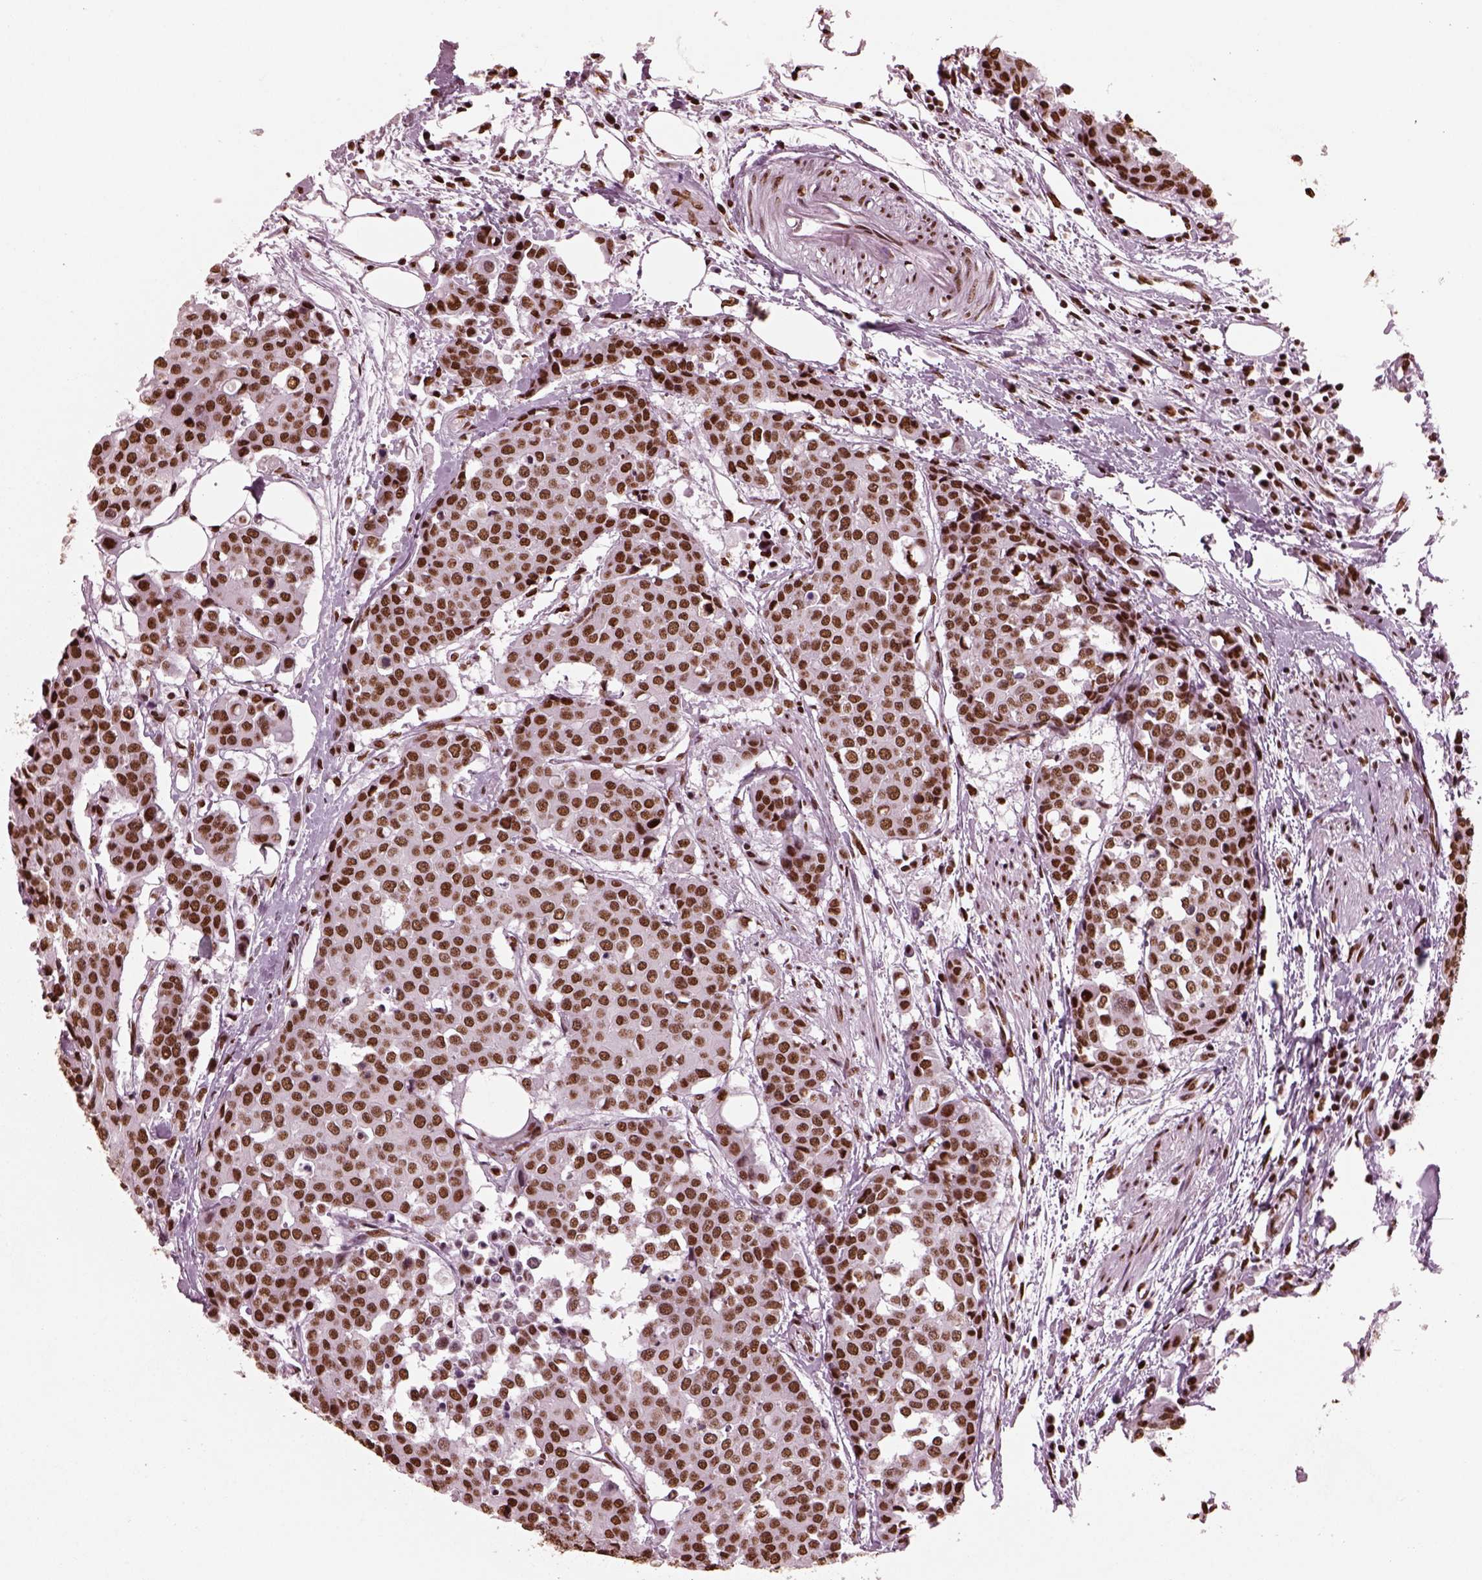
{"staining": {"intensity": "strong", "quantity": ">75%", "location": "nuclear"}, "tissue": "carcinoid", "cell_type": "Tumor cells", "image_type": "cancer", "snomed": [{"axis": "morphology", "description": "Carcinoid, malignant, NOS"}, {"axis": "topography", "description": "Colon"}], "caption": "Human carcinoid stained for a protein (brown) displays strong nuclear positive staining in approximately >75% of tumor cells.", "gene": "CBFA2T3", "patient": {"sex": "male", "age": 81}}